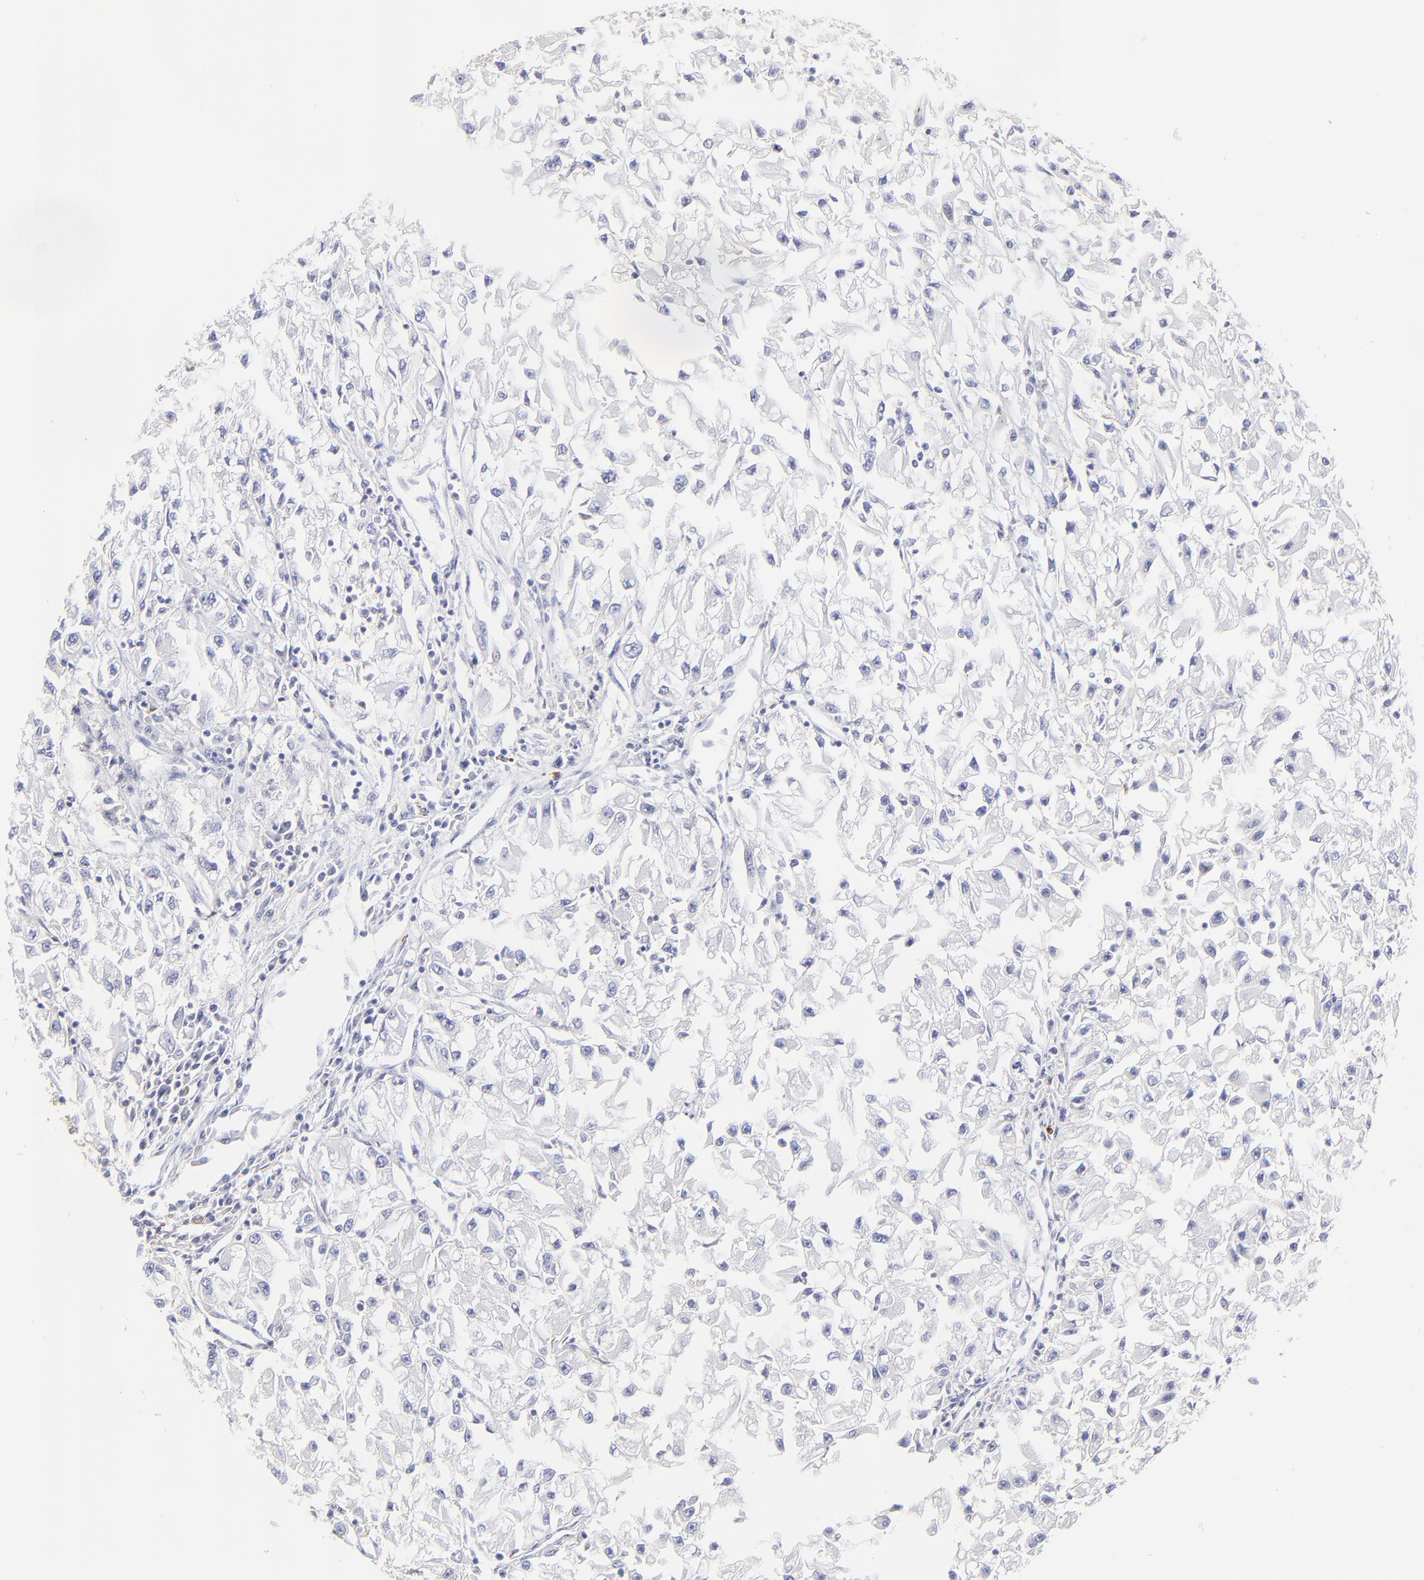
{"staining": {"intensity": "negative", "quantity": "none", "location": "none"}, "tissue": "renal cancer", "cell_type": "Tumor cells", "image_type": "cancer", "snomed": [{"axis": "morphology", "description": "Adenocarcinoma, NOS"}, {"axis": "topography", "description": "Kidney"}], "caption": "Micrograph shows no protein expression in tumor cells of renal cancer (adenocarcinoma) tissue.", "gene": "LHFPL1", "patient": {"sex": "male", "age": 59}}